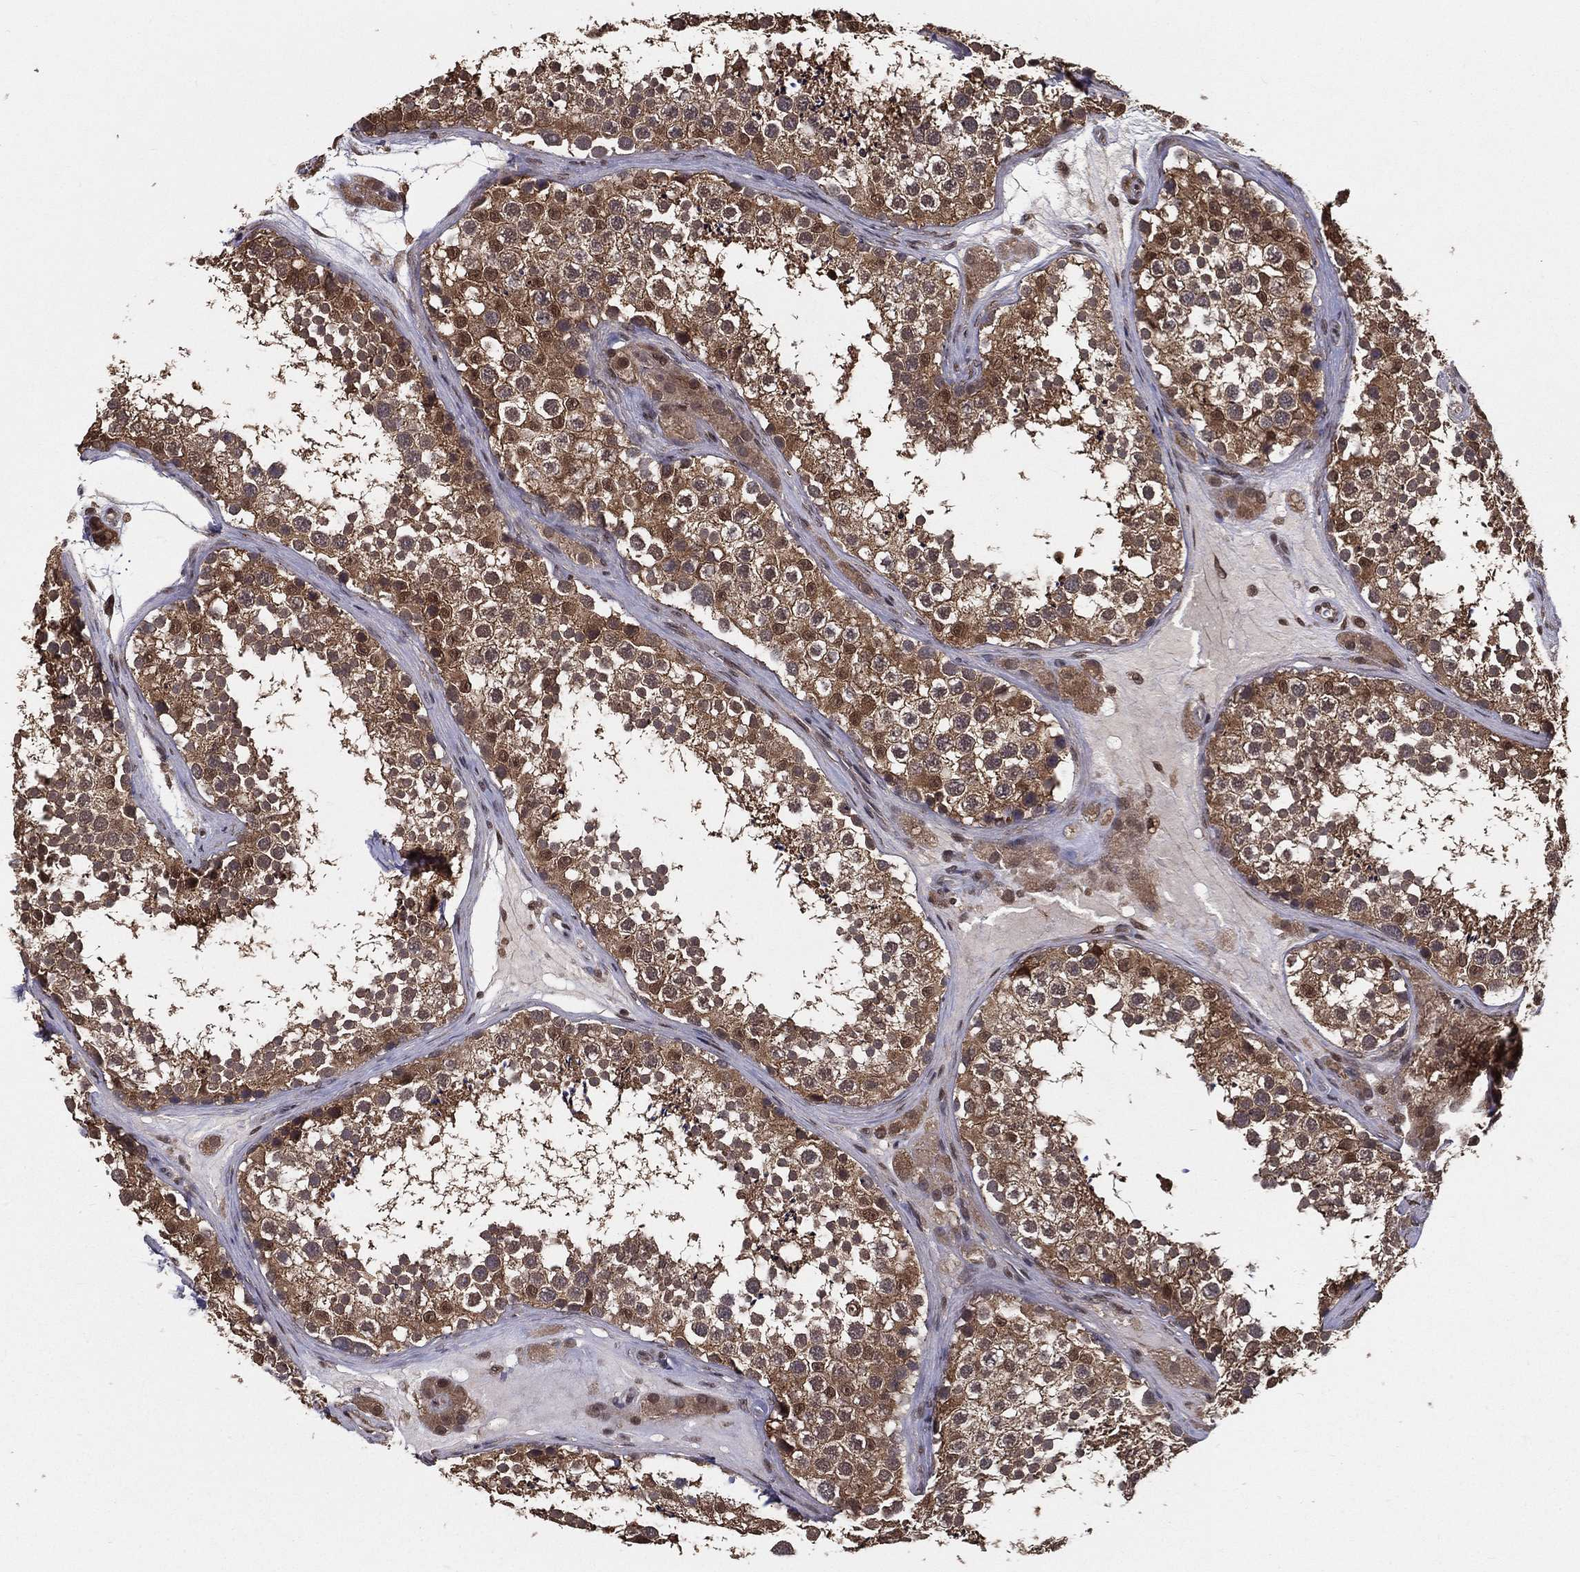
{"staining": {"intensity": "strong", "quantity": "25%-75%", "location": "cytoplasmic/membranous,nuclear"}, "tissue": "testis", "cell_type": "Cells in seminiferous ducts", "image_type": "normal", "snomed": [{"axis": "morphology", "description": "Normal tissue, NOS"}, {"axis": "topography", "description": "Testis"}], "caption": "Testis stained with DAB (3,3'-diaminobenzidine) IHC exhibits high levels of strong cytoplasmic/membranous,nuclear staining in about 25%-75% of cells in seminiferous ducts.", "gene": "CARM1", "patient": {"sex": "male", "age": 41}}